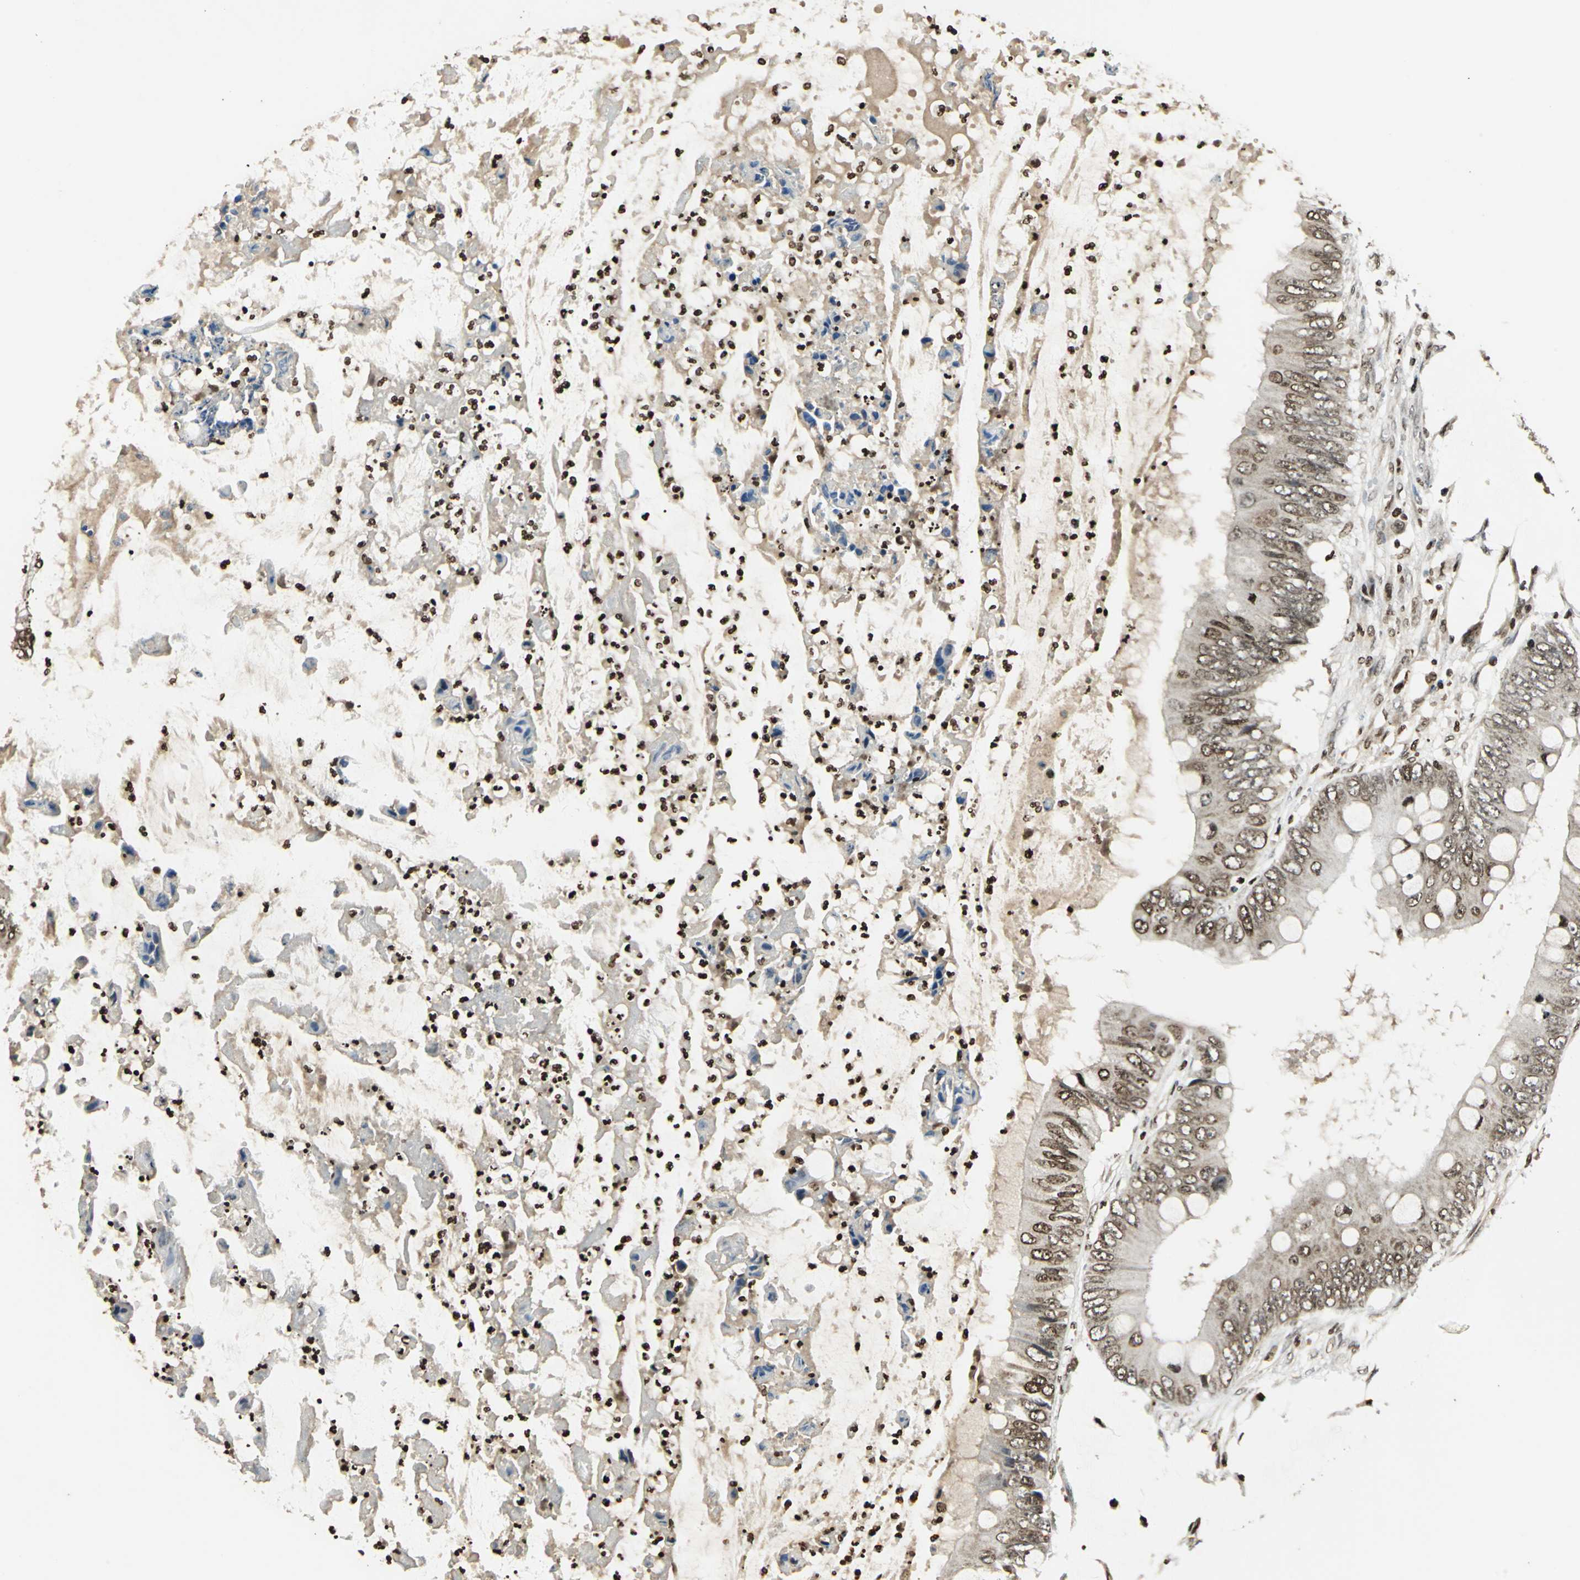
{"staining": {"intensity": "moderate", "quantity": ">75%", "location": "cytoplasmic/membranous,nuclear"}, "tissue": "colorectal cancer", "cell_type": "Tumor cells", "image_type": "cancer", "snomed": [{"axis": "morphology", "description": "Normal tissue, NOS"}, {"axis": "morphology", "description": "Adenocarcinoma, NOS"}, {"axis": "topography", "description": "Rectum"}, {"axis": "topography", "description": "Peripheral nerve tissue"}], "caption": "This histopathology image shows IHC staining of colorectal cancer, with medium moderate cytoplasmic/membranous and nuclear positivity in approximately >75% of tumor cells.", "gene": "AHR", "patient": {"sex": "female", "age": 77}}